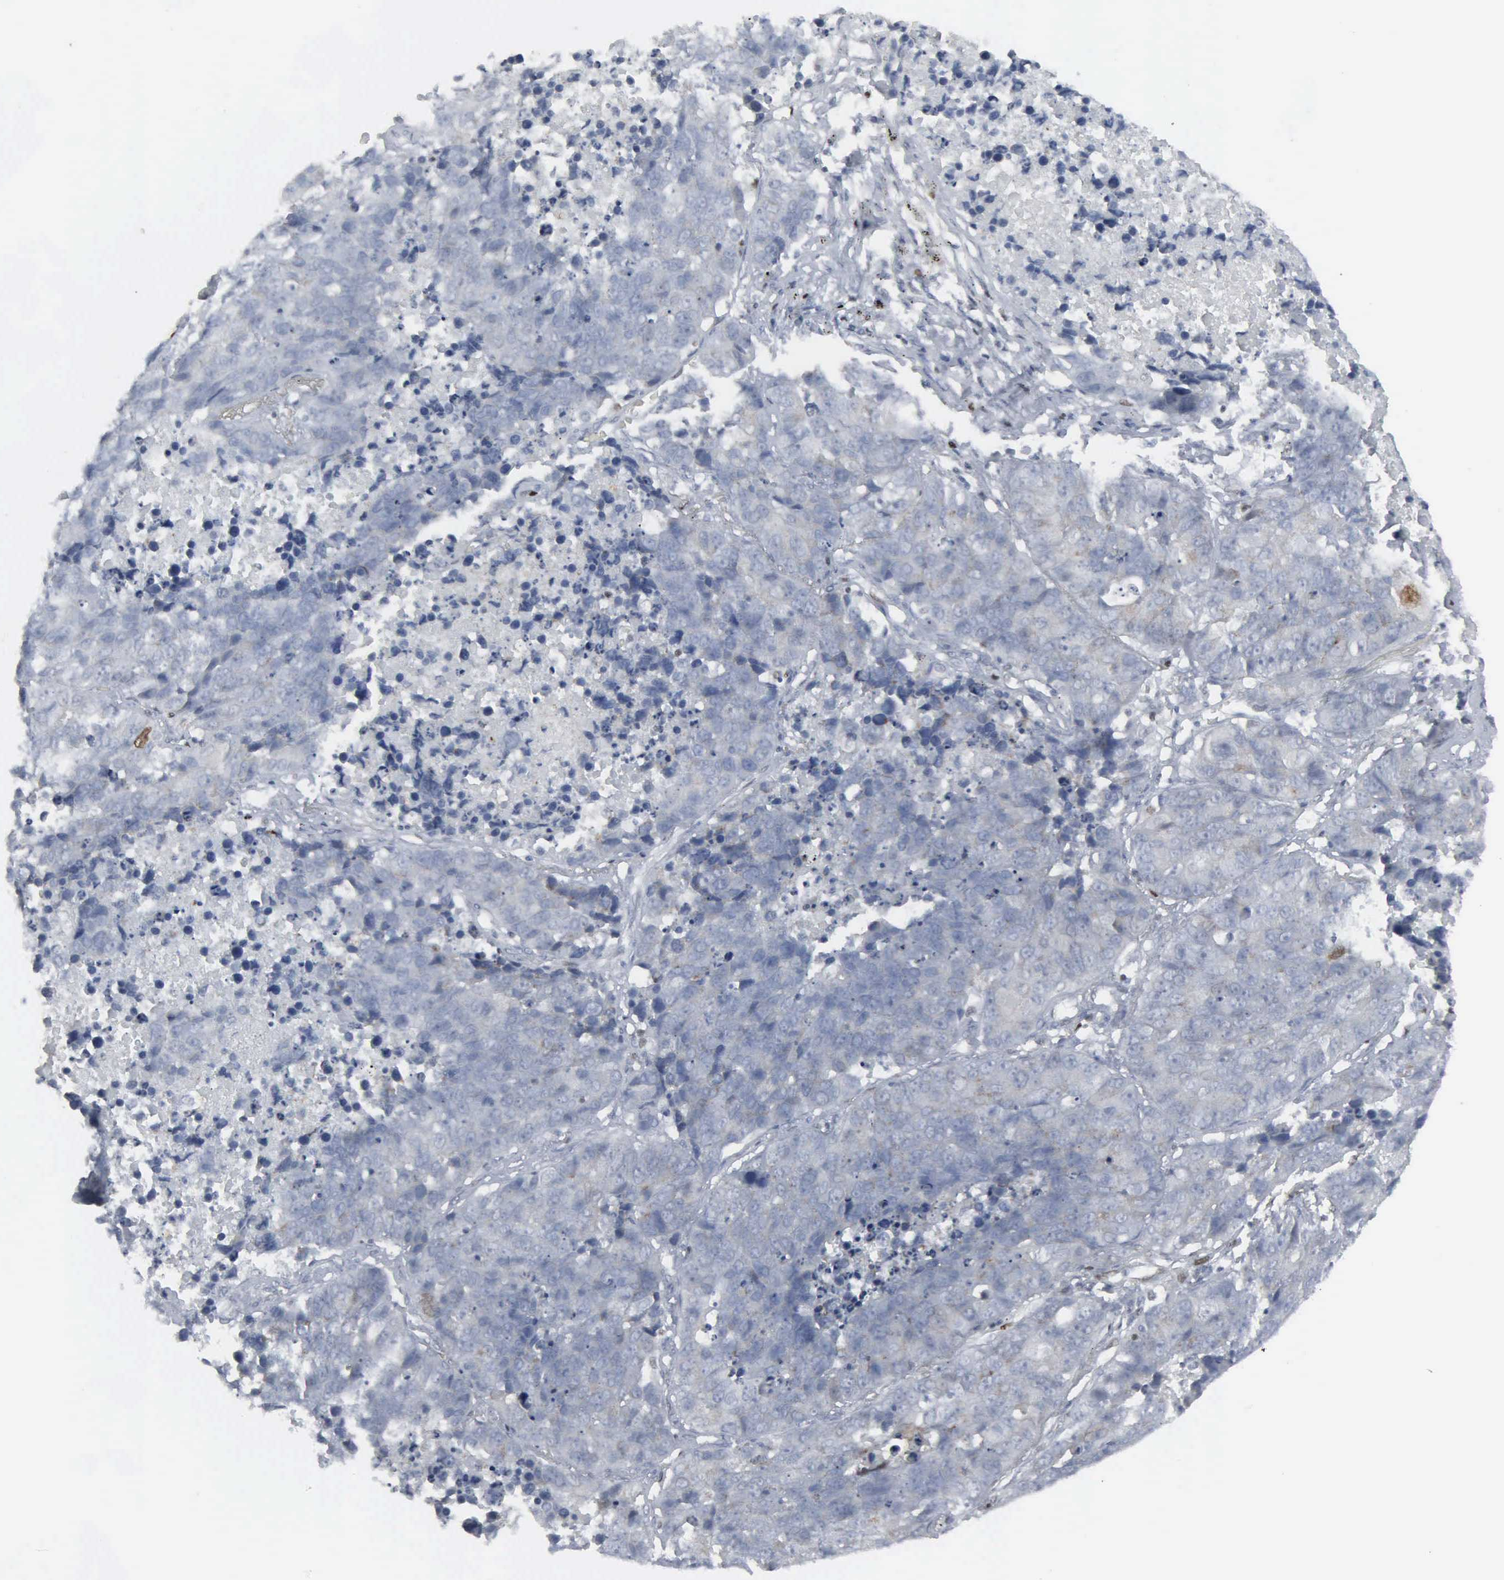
{"staining": {"intensity": "negative", "quantity": "none", "location": "none"}, "tissue": "lung cancer", "cell_type": "Tumor cells", "image_type": "cancer", "snomed": [{"axis": "morphology", "description": "Carcinoid, malignant, NOS"}, {"axis": "topography", "description": "Lung"}], "caption": "A high-resolution image shows immunohistochemistry staining of lung cancer, which demonstrates no significant positivity in tumor cells.", "gene": "CCND3", "patient": {"sex": "male", "age": 60}}